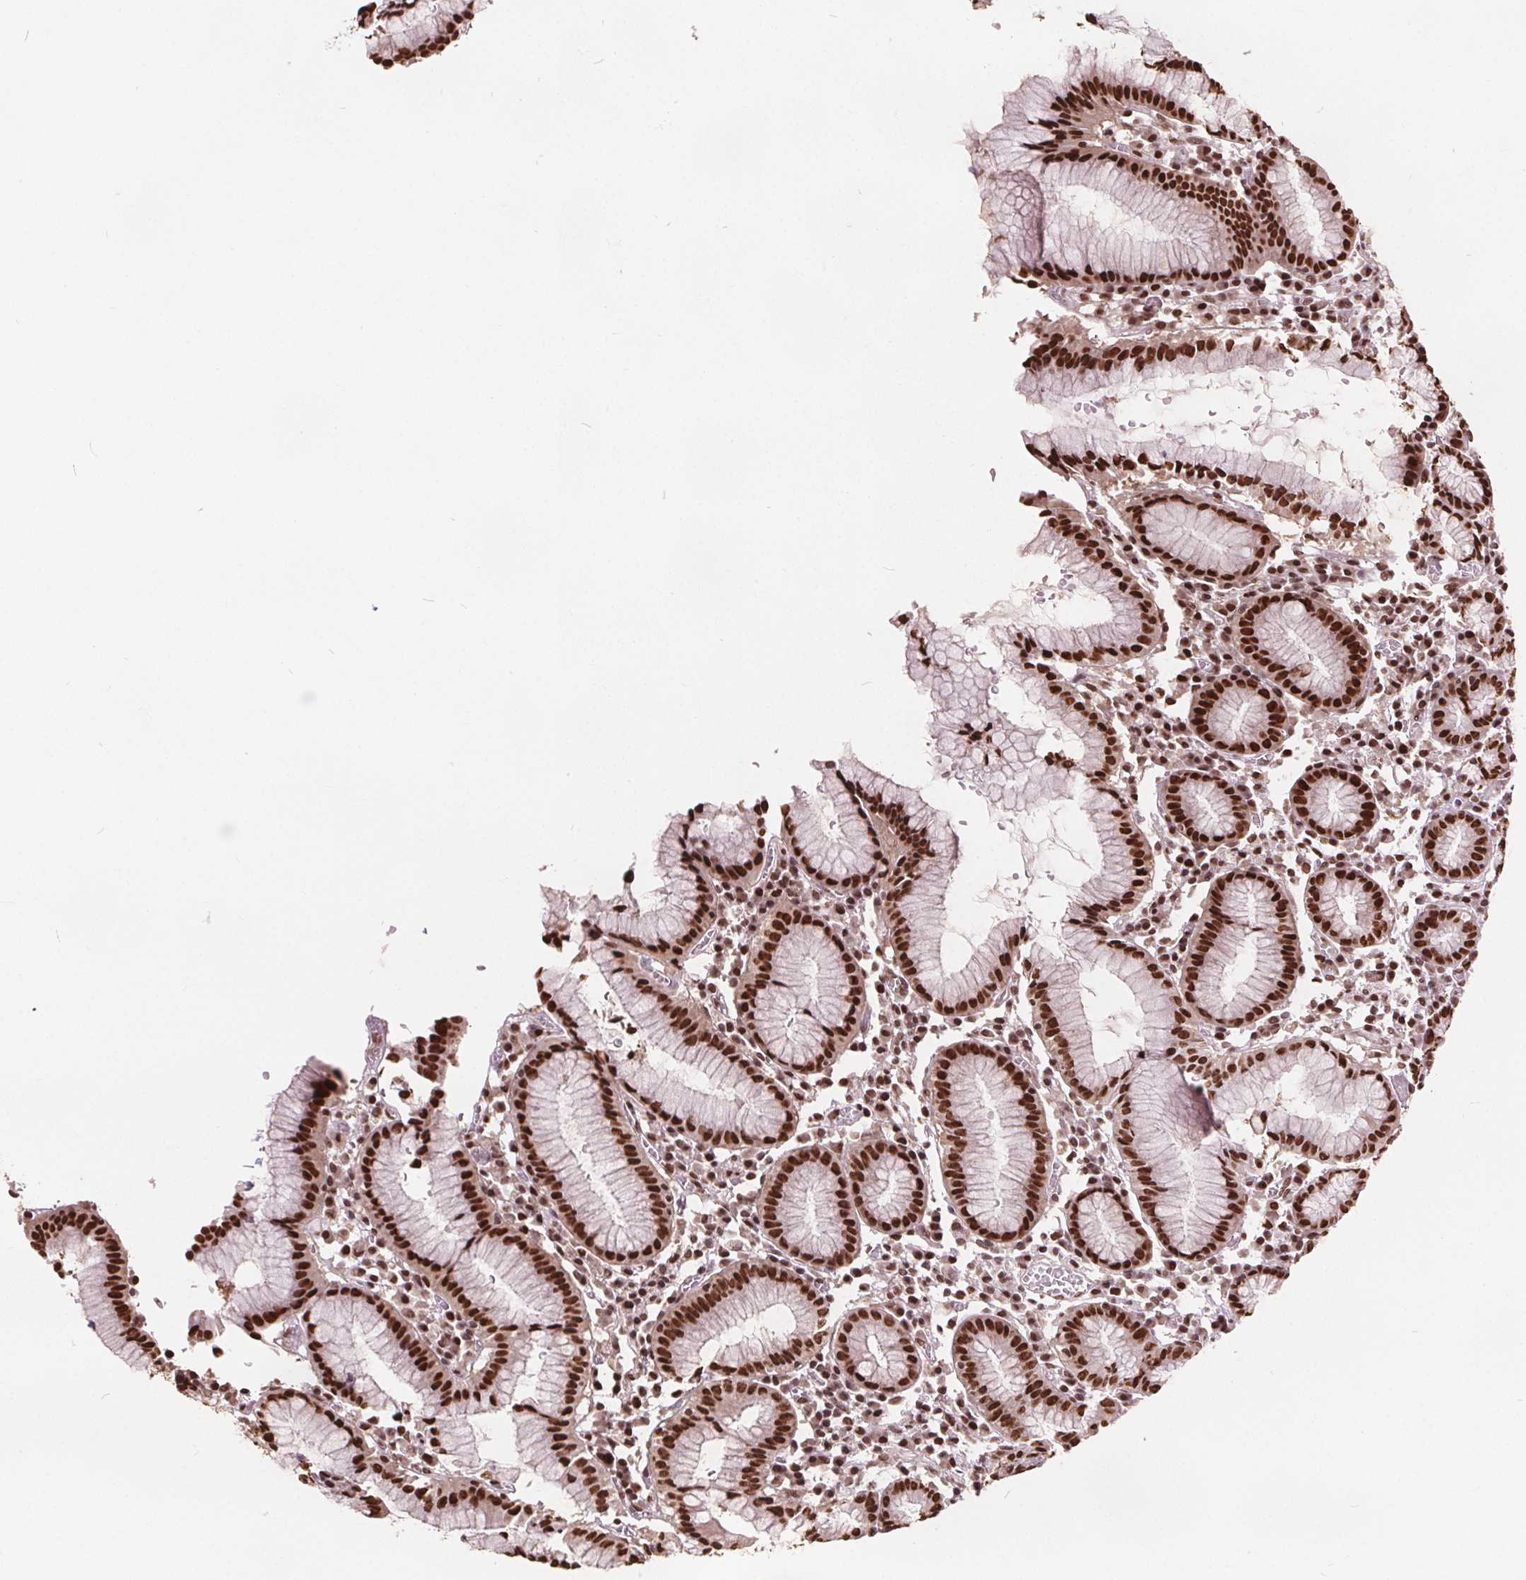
{"staining": {"intensity": "strong", "quantity": ">75%", "location": "nuclear"}, "tissue": "stomach", "cell_type": "Glandular cells", "image_type": "normal", "snomed": [{"axis": "morphology", "description": "Normal tissue, NOS"}, {"axis": "topography", "description": "Stomach"}], "caption": "Immunohistochemical staining of normal stomach exhibits >75% levels of strong nuclear protein staining in approximately >75% of glandular cells. (Stains: DAB (3,3'-diaminobenzidine) in brown, nuclei in blue, Microscopy: brightfield microscopy at high magnification).", "gene": "ISLR2", "patient": {"sex": "male", "age": 55}}